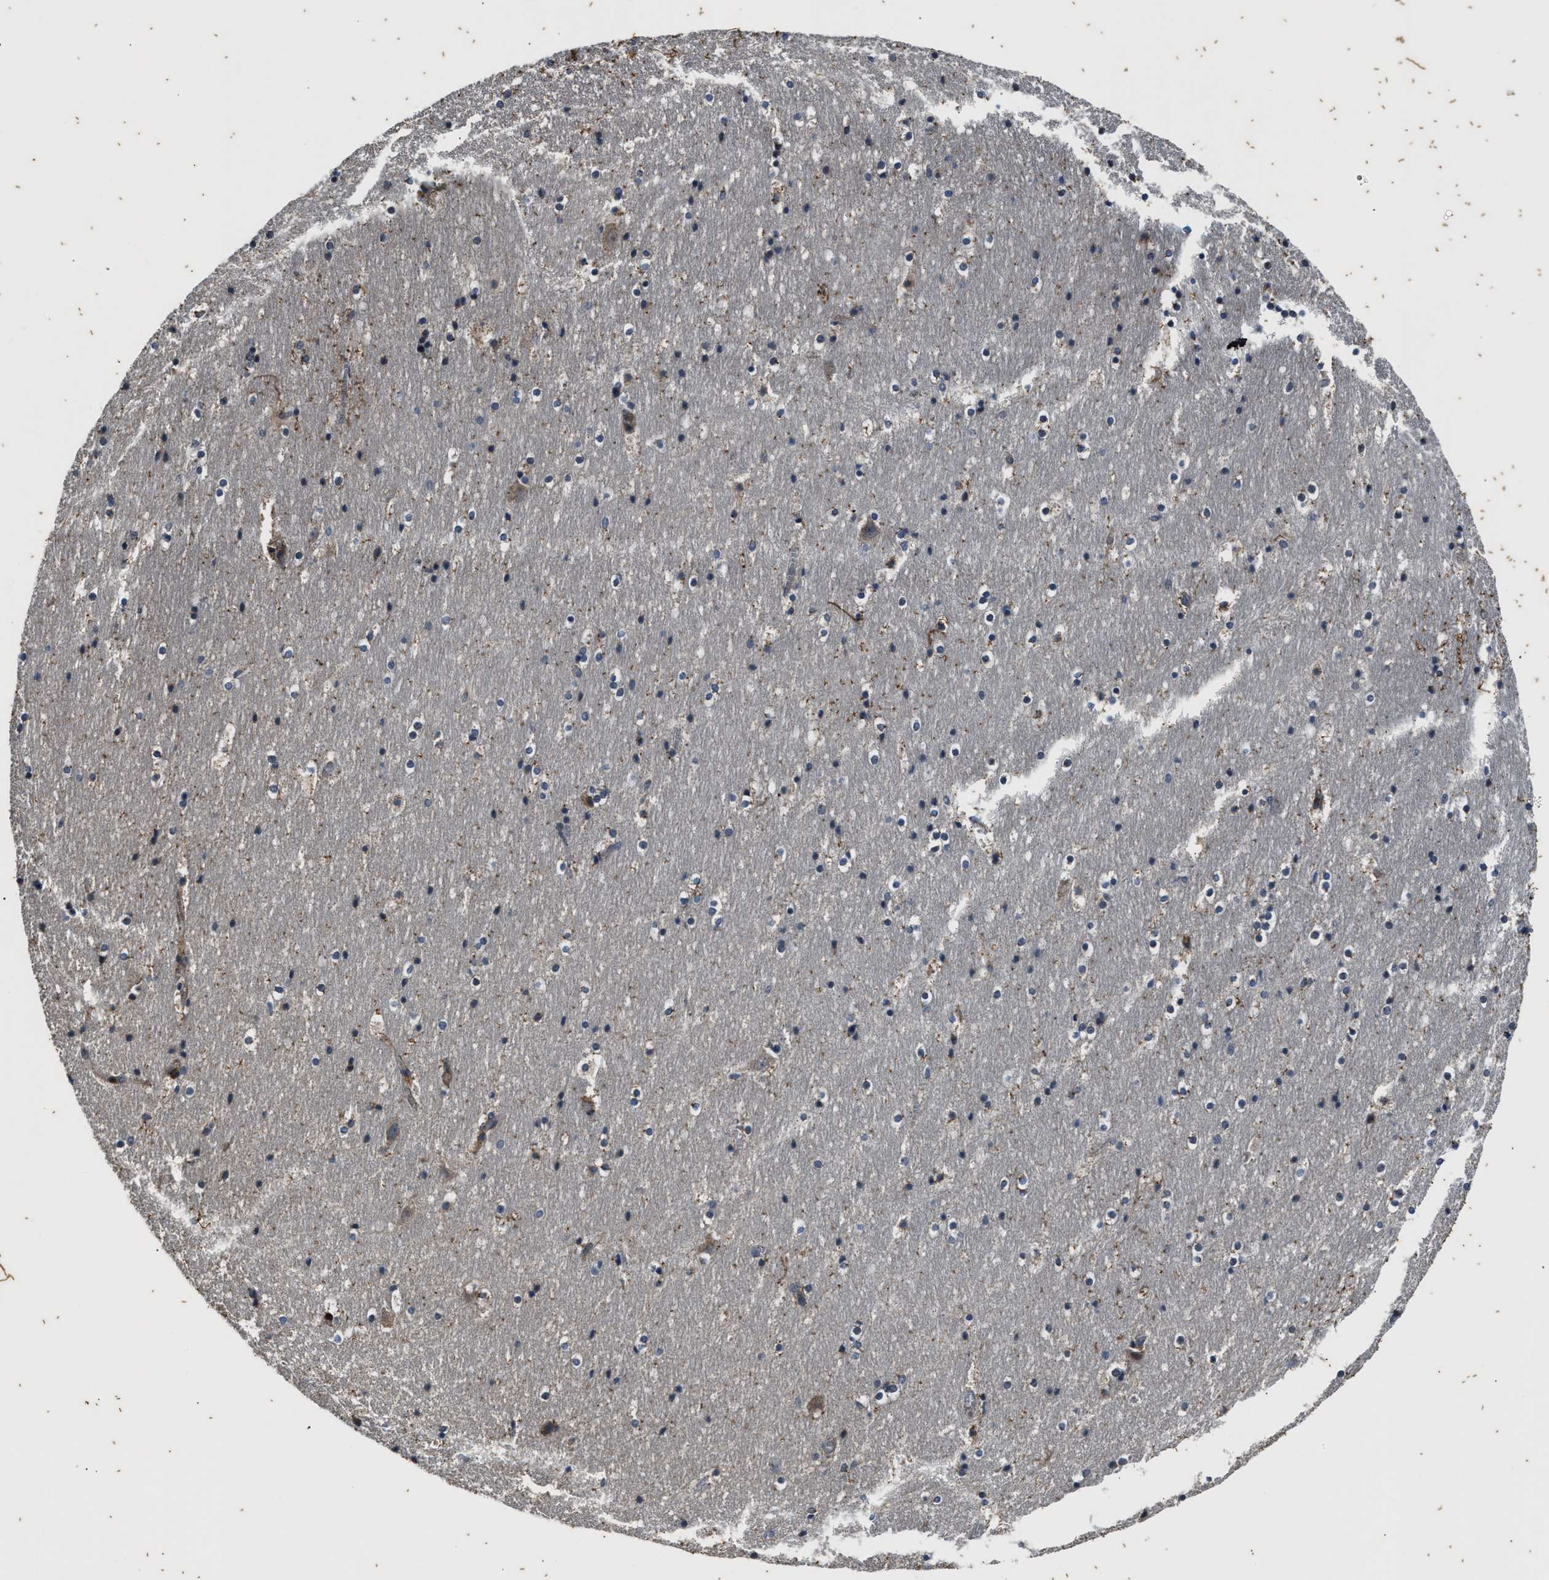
{"staining": {"intensity": "weak", "quantity": "<25%", "location": "cytoplasmic/membranous"}, "tissue": "hippocampus", "cell_type": "Glial cells", "image_type": "normal", "snomed": [{"axis": "morphology", "description": "Normal tissue, NOS"}, {"axis": "topography", "description": "Hippocampus"}], "caption": "Hippocampus stained for a protein using immunohistochemistry demonstrates no staining glial cells.", "gene": "PTPN7", "patient": {"sex": "male", "age": 45}}